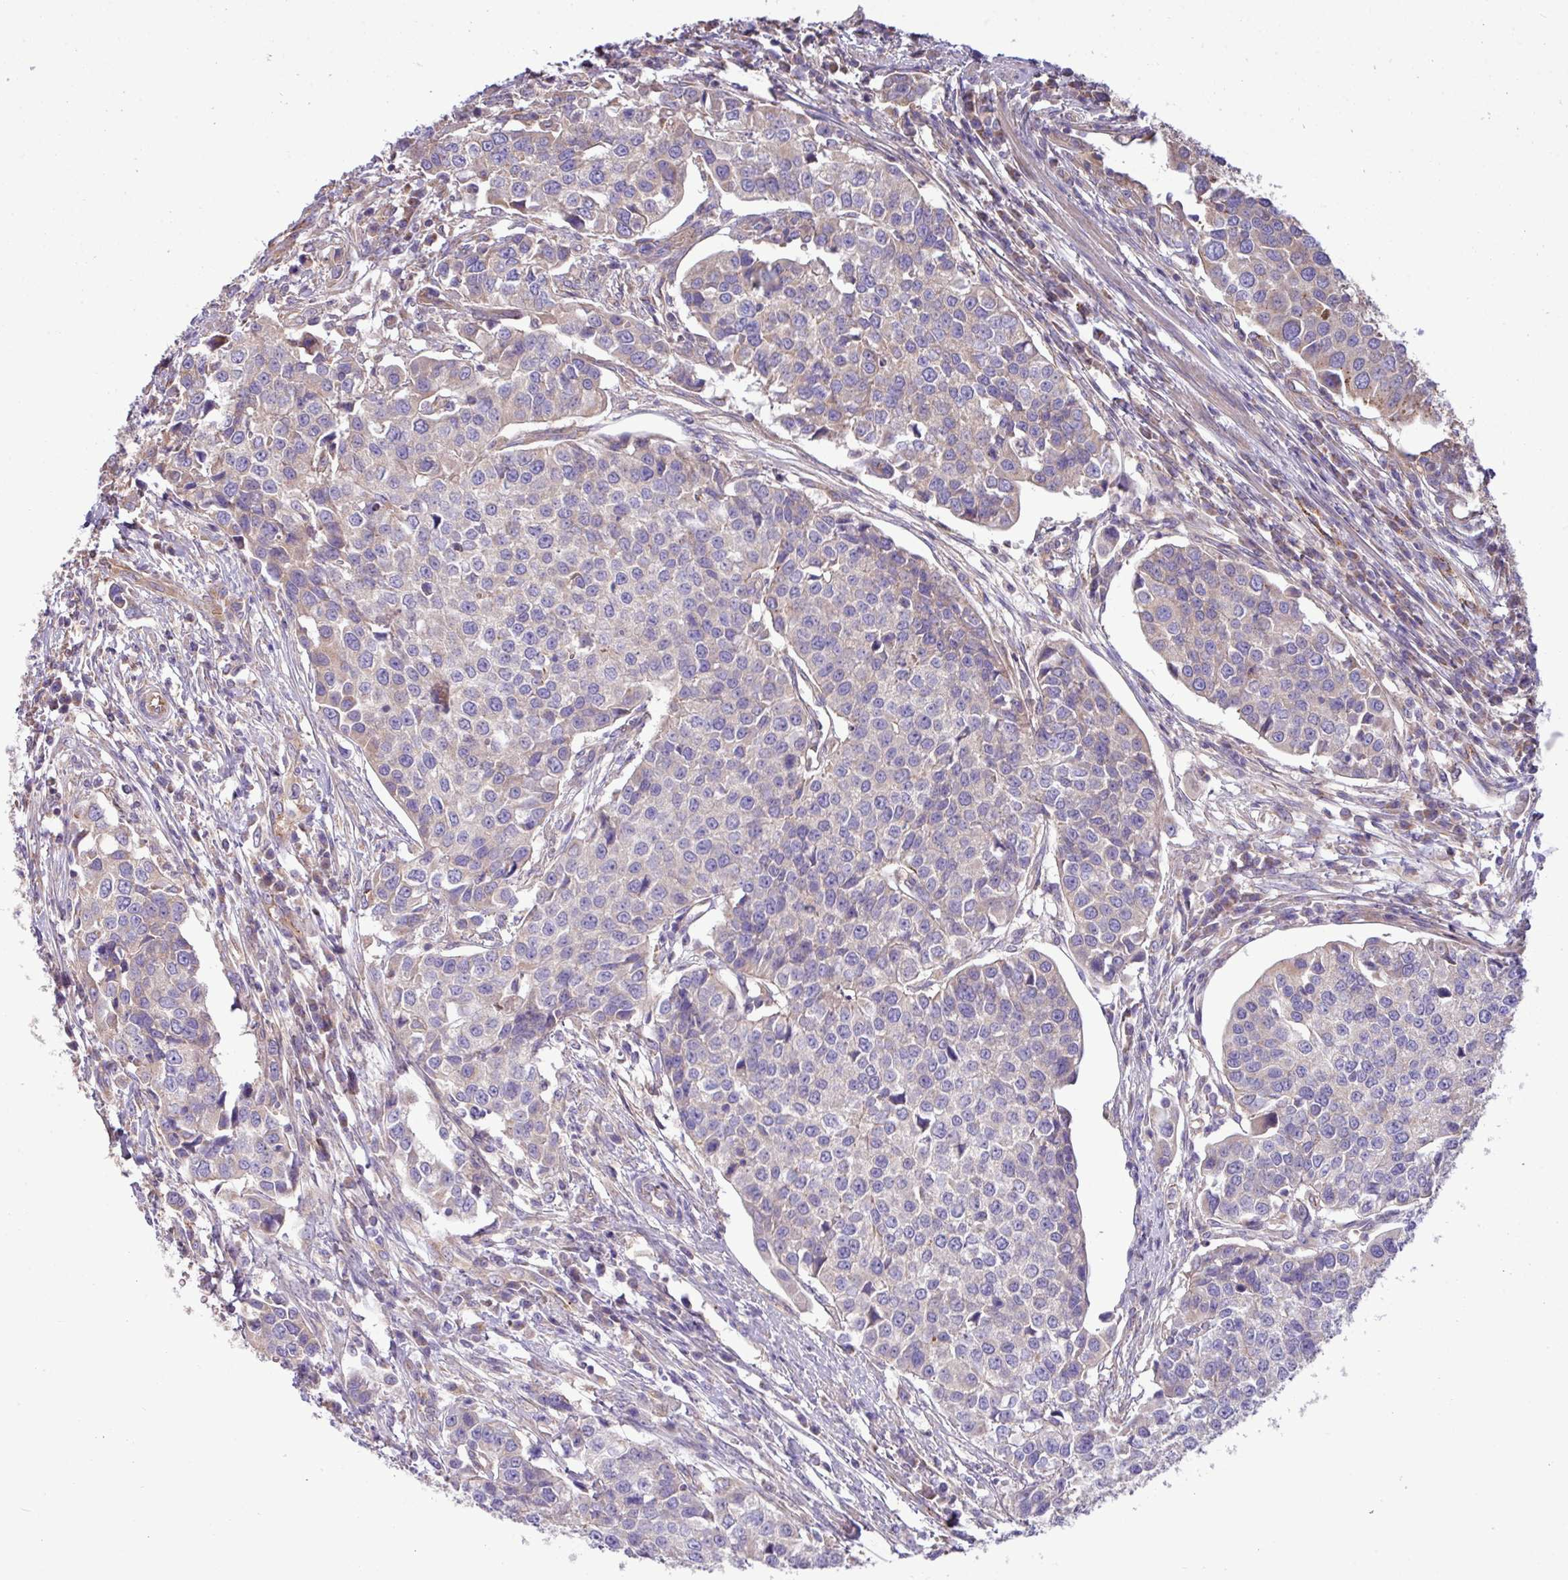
{"staining": {"intensity": "negative", "quantity": "none", "location": "none"}, "tissue": "urothelial cancer", "cell_type": "Tumor cells", "image_type": "cancer", "snomed": [{"axis": "morphology", "description": "Urothelial carcinoma, Low grade"}, {"axis": "topography", "description": "Urinary bladder"}], "caption": "A micrograph of human urothelial carcinoma (low-grade) is negative for staining in tumor cells.", "gene": "PPM1J", "patient": {"sex": "female", "age": 78}}